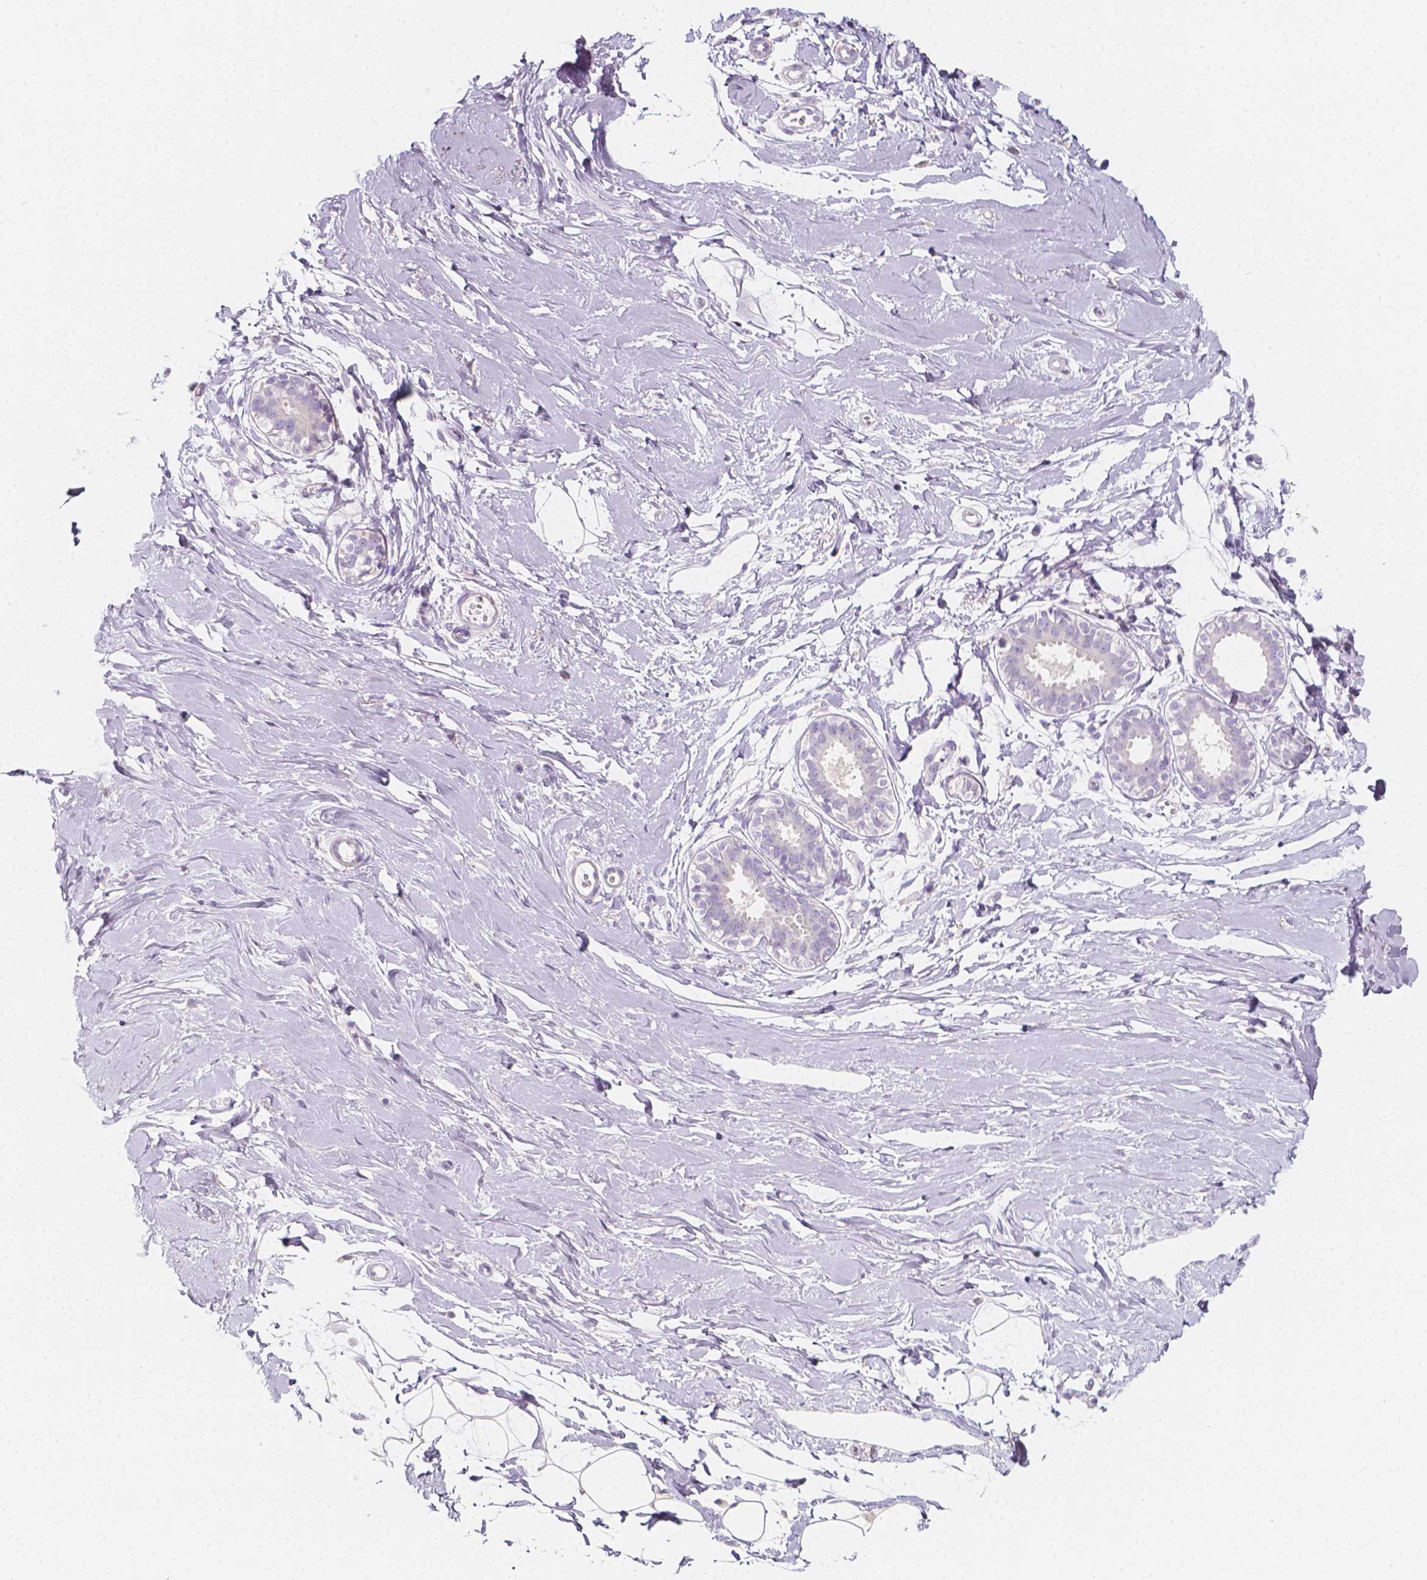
{"staining": {"intensity": "negative", "quantity": "none", "location": "none"}, "tissue": "breast", "cell_type": "Adipocytes", "image_type": "normal", "snomed": [{"axis": "morphology", "description": "Normal tissue, NOS"}, {"axis": "topography", "description": "Breast"}], "caption": "Immunohistochemistry image of benign breast: breast stained with DAB (3,3'-diaminobenzidine) demonstrates no significant protein positivity in adipocytes. (IHC, brightfield microscopy, high magnification).", "gene": "RBFOX1", "patient": {"sex": "female", "age": 49}}